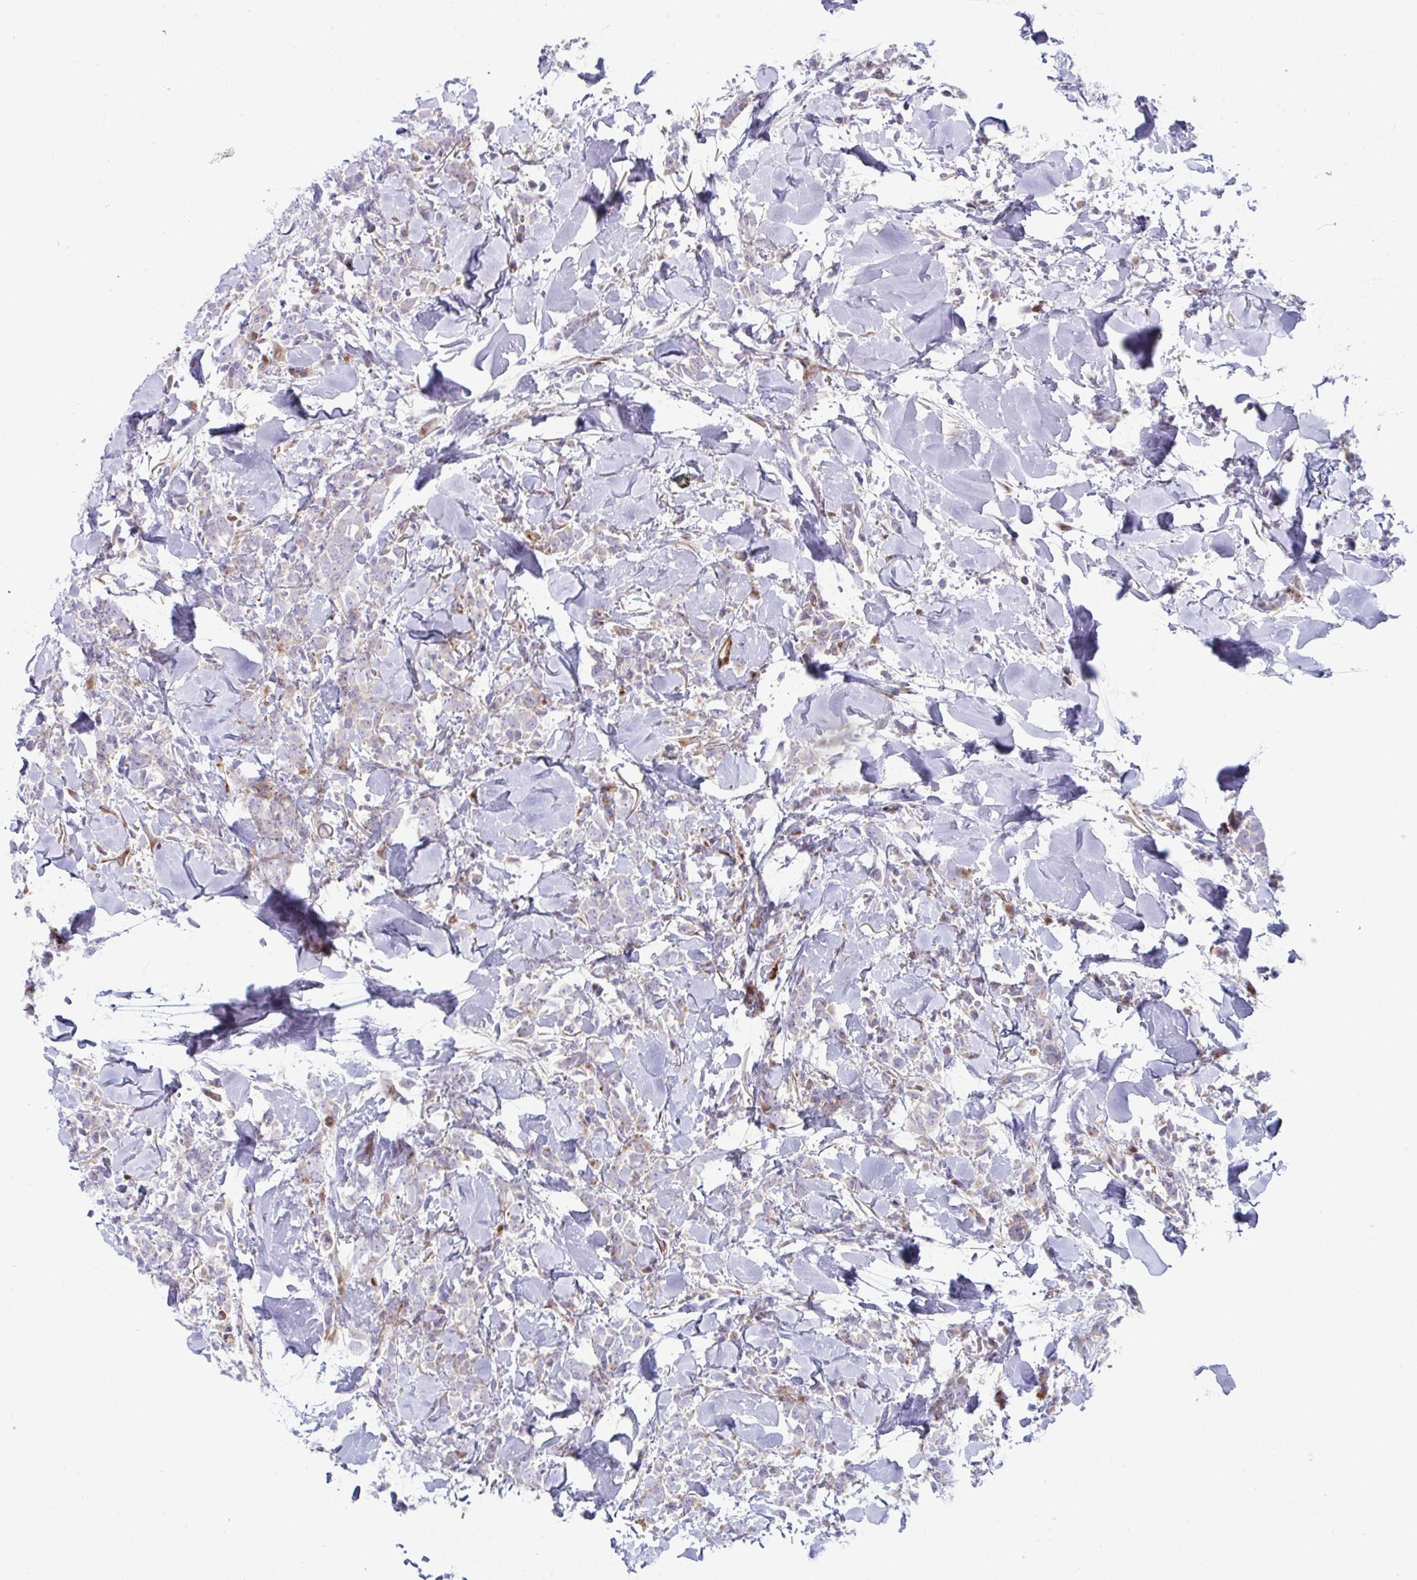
{"staining": {"intensity": "negative", "quantity": "none", "location": "none"}, "tissue": "breast cancer", "cell_type": "Tumor cells", "image_type": "cancer", "snomed": [{"axis": "morphology", "description": "Lobular carcinoma"}, {"axis": "topography", "description": "Breast"}], "caption": "IHC image of neoplastic tissue: breast cancer stained with DAB (3,3'-diaminobenzidine) reveals no significant protein expression in tumor cells.", "gene": "ZNF713", "patient": {"sex": "female", "age": 91}}